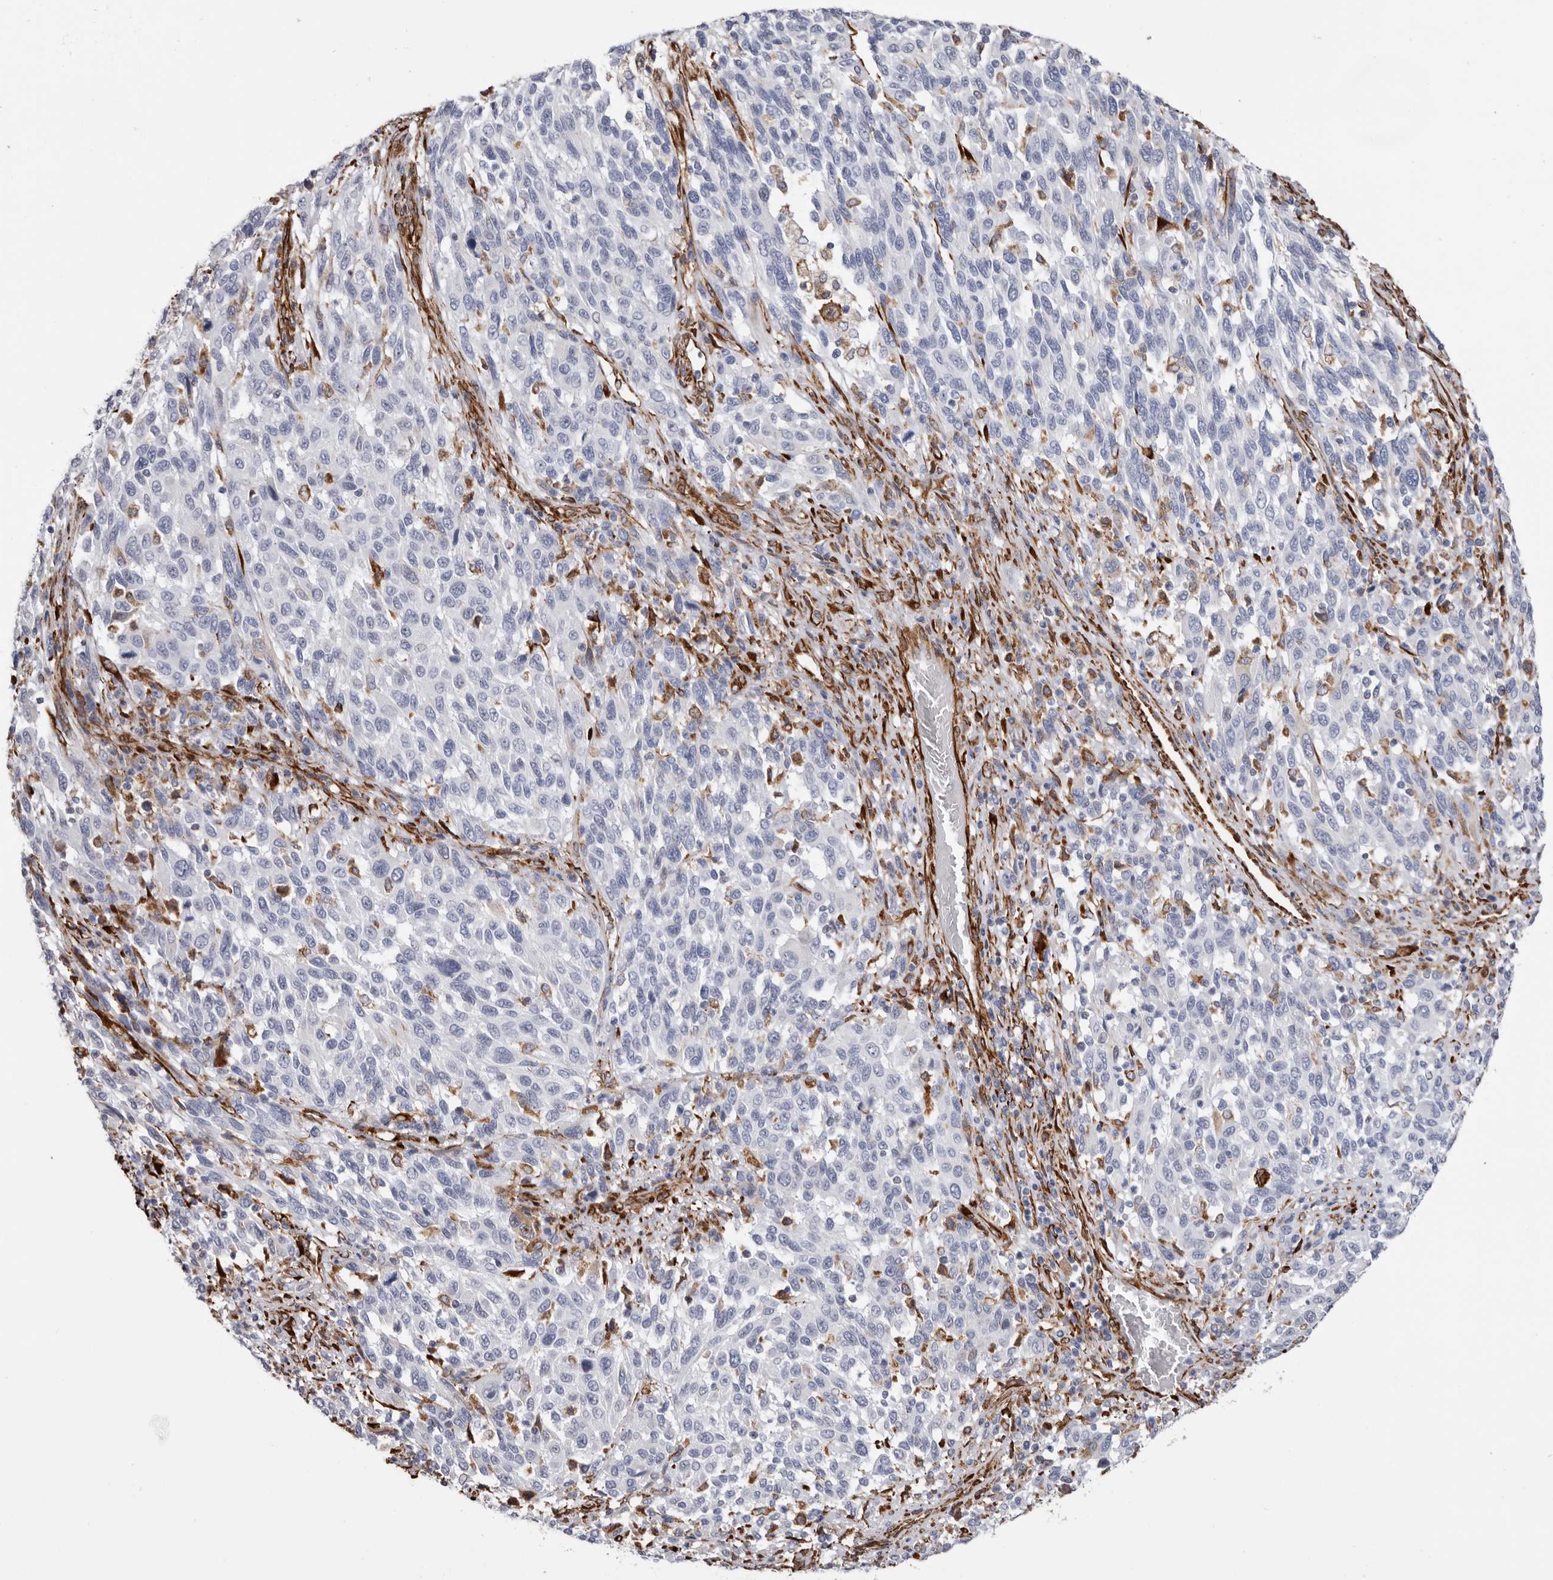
{"staining": {"intensity": "negative", "quantity": "none", "location": "none"}, "tissue": "melanoma", "cell_type": "Tumor cells", "image_type": "cancer", "snomed": [{"axis": "morphology", "description": "Malignant melanoma, Metastatic site"}, {"axis": "topography", "description": "Lymph node"}], "caption": "Immunohistochemistry (IHC) micrograph of neoplastic tissue: melanoma stained with DAB shows no significant protein staining in tumor cells.", "gene": "SEMA3E", "patient": {"sex": "male", "age": 61}}